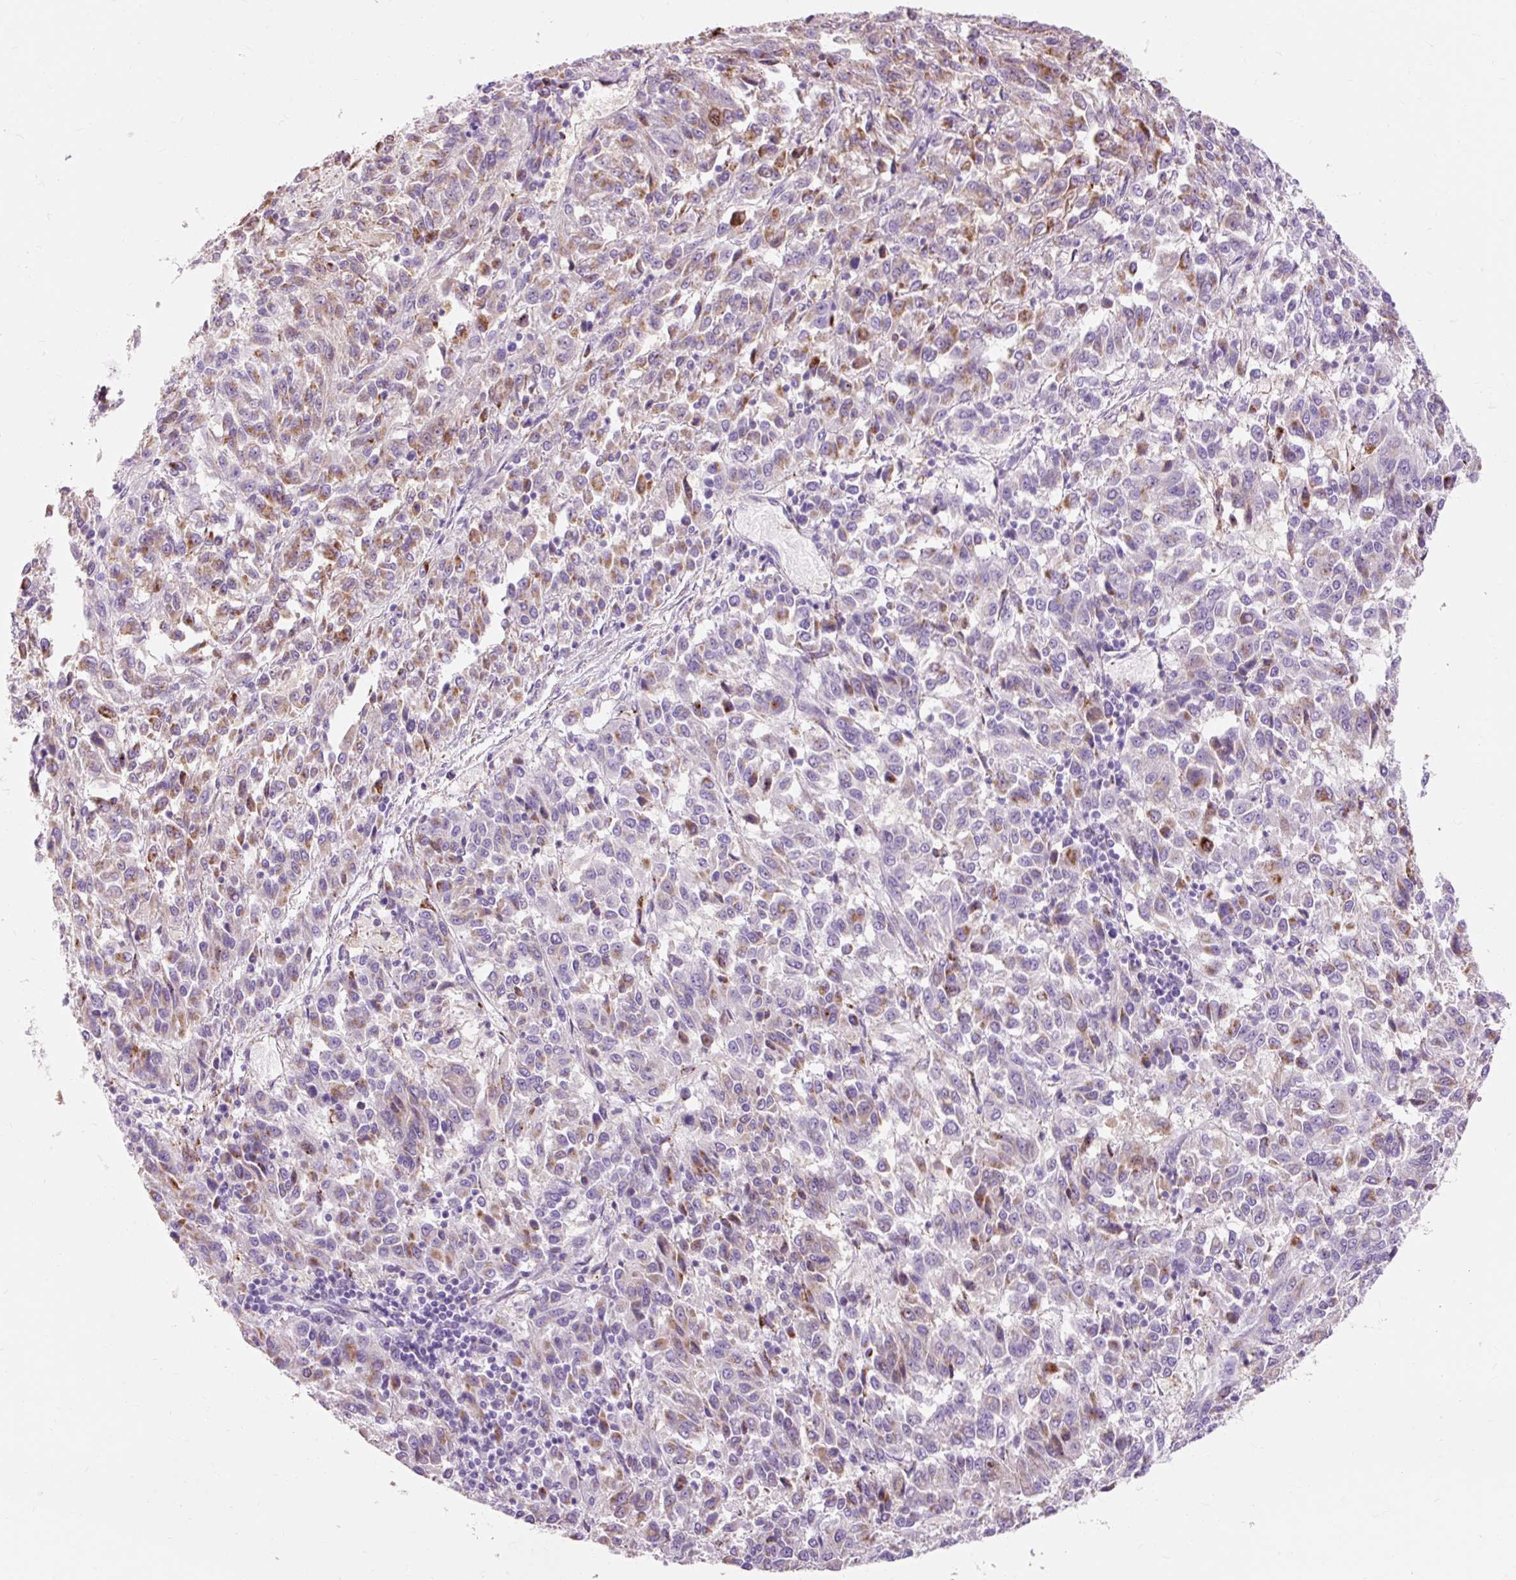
{"staining": {"intensity": "moderate", "quantity": "<25%", "location": "cytoplasmic/membranous"}, "tissue": "melanoma", "cell_type": "Tumor cells", "image_type": "cancer", "snomed": [{"axis": "morphology", "description": "Malignant melanoma, Metastatic site"}, {"axis": "topography", "description": "Lung"}], "caption": "High-power microscopy captured an IHC micrograph of melanoma, revealing moderate cytoplasmic/membranous staining in approximately <25% of tumor cells.", "gene": "CLDN25", "patient": {"sex": "male", "age": 64}}